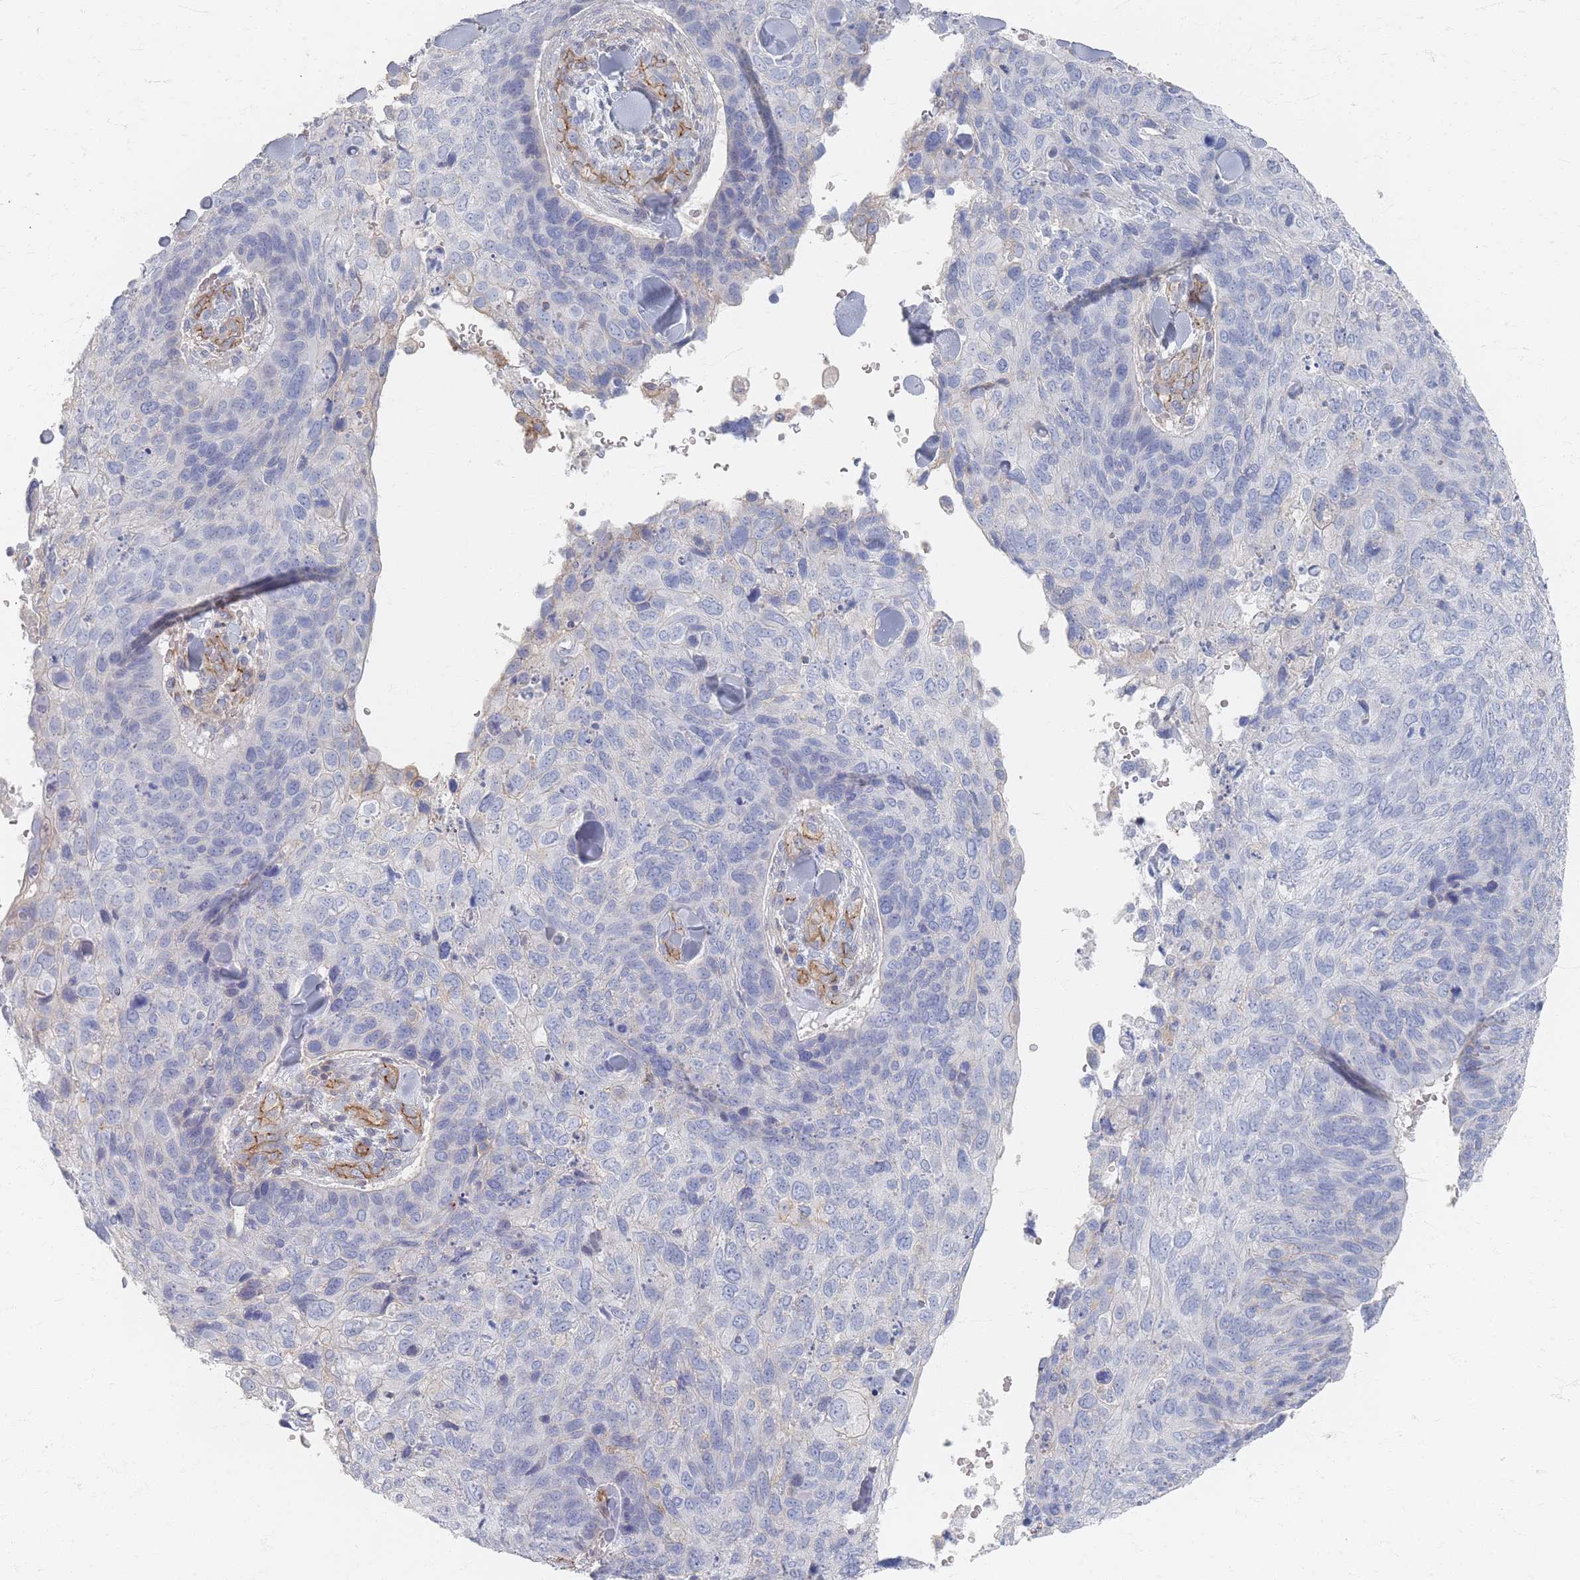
{"staining": {"intensity": "negative", "quantity": "none", "location": "none"}, "tissue": "skin cancer", "cell_type": "Tumor cells", "image_type": "cancer", "snomed": [{"axis": "morphology", "description": "Basal cell carcinoma"}, {"axis": "topography", "description": "Skin"}], "caption": "An immunohistochemistry micrograph of basal cell carcinoma (skin) is shown. There is no staining in tumor cells of basal cell carcinoma (skin). Nuclei are stained in blue.", "gene": "GNB1", "patient": {"sex": "female", "age": 74}}